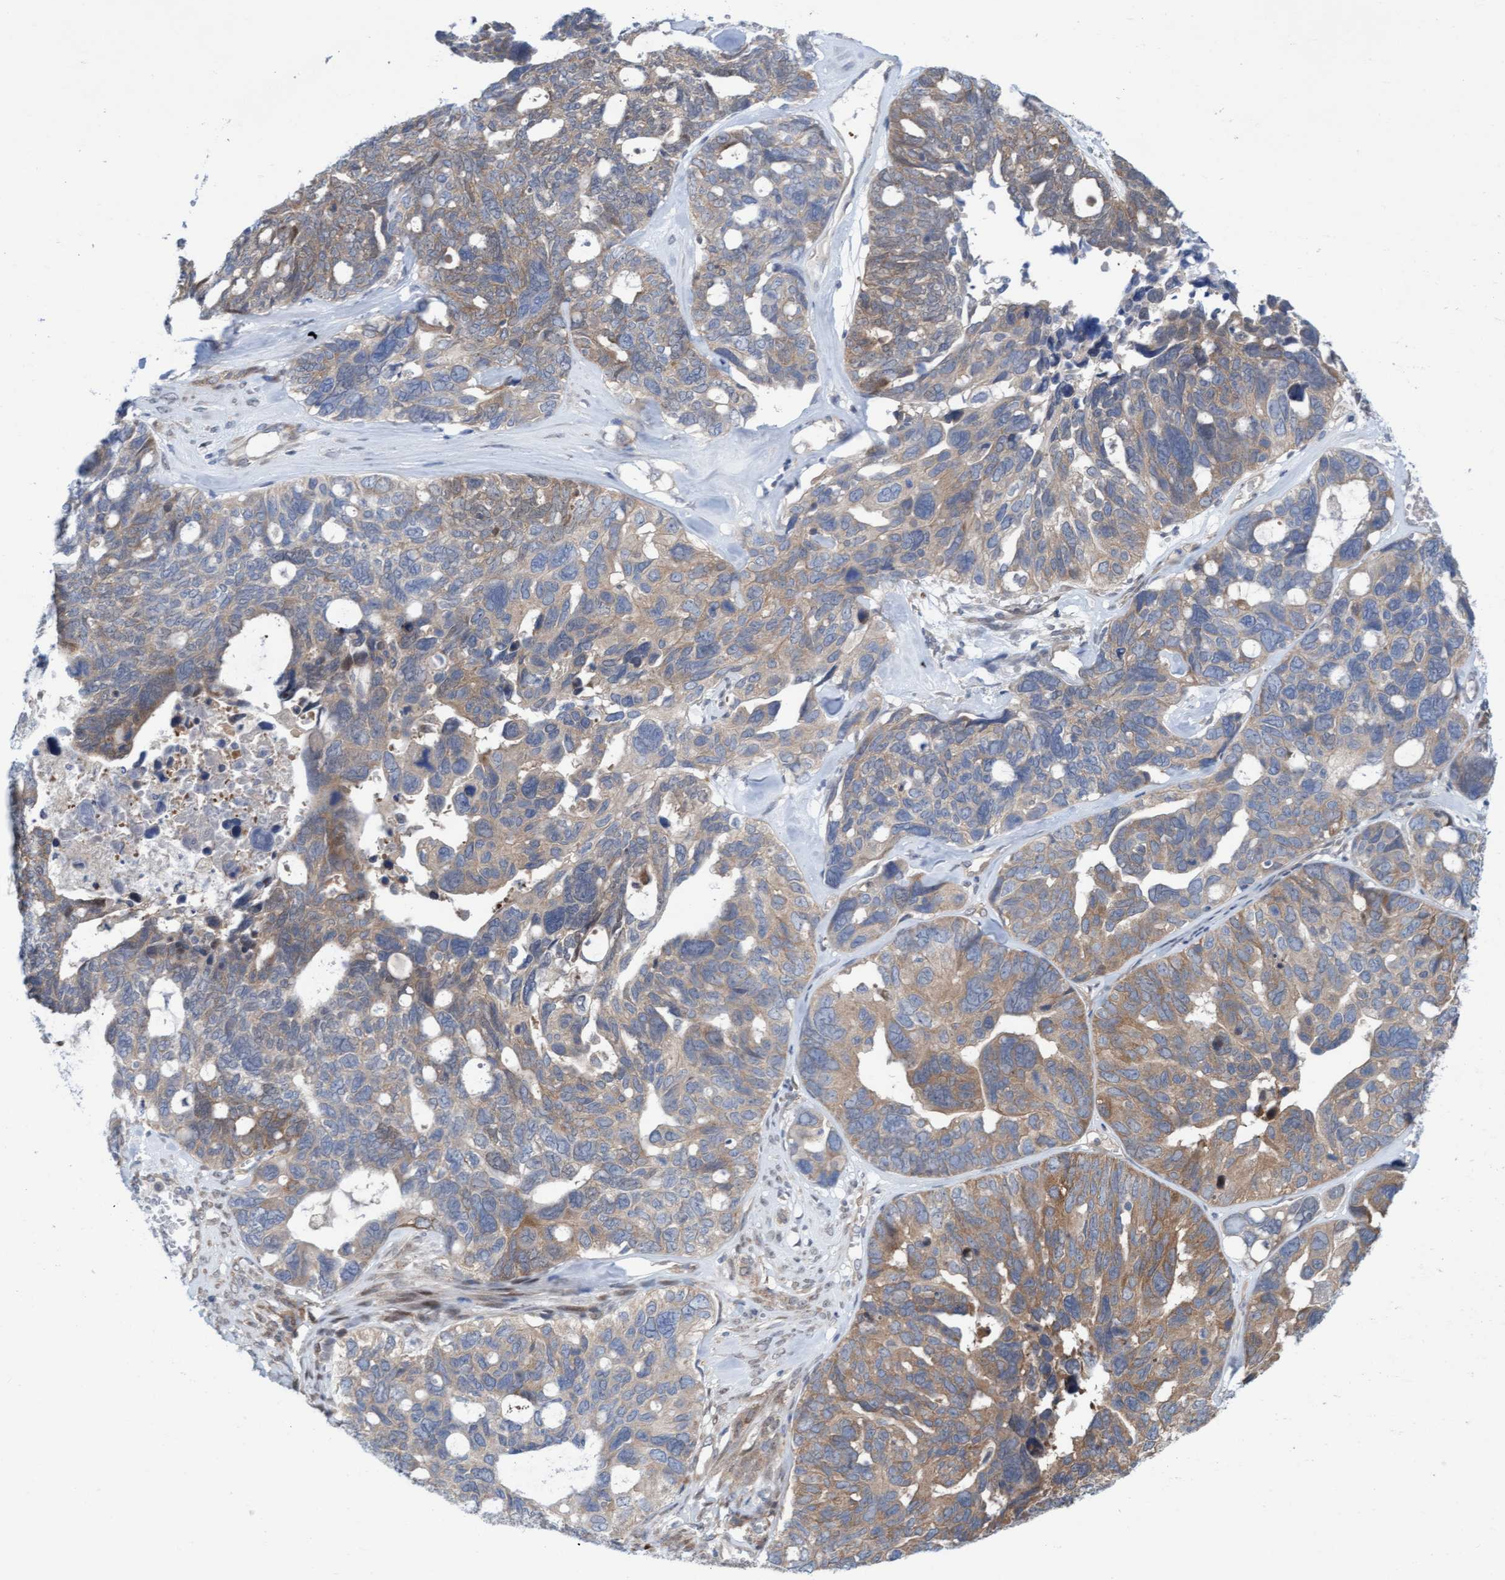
{"staining": {"intensity": "moderate", "quantity": "25%-75%", "location": "cytoplasmic/membranous"}, "tissue": "ovarian cancer", "cell_type": "Tumor cells", "image_type": "cancer", "snomed": [{"axis": "morphology", "description": "Cystadenocarcinoma, serous, NOS"}, {"axis": "topography", "description": "Ovary"}], "caption": "A micrograph of serous cystadenocarcinoma (ovarian) stained for a protein exhibits moderate cytoplasmic/membranous brown staining in tumor cells.", "gene": "KLHL25", "patient": {"sex": "female", "age": 79}}